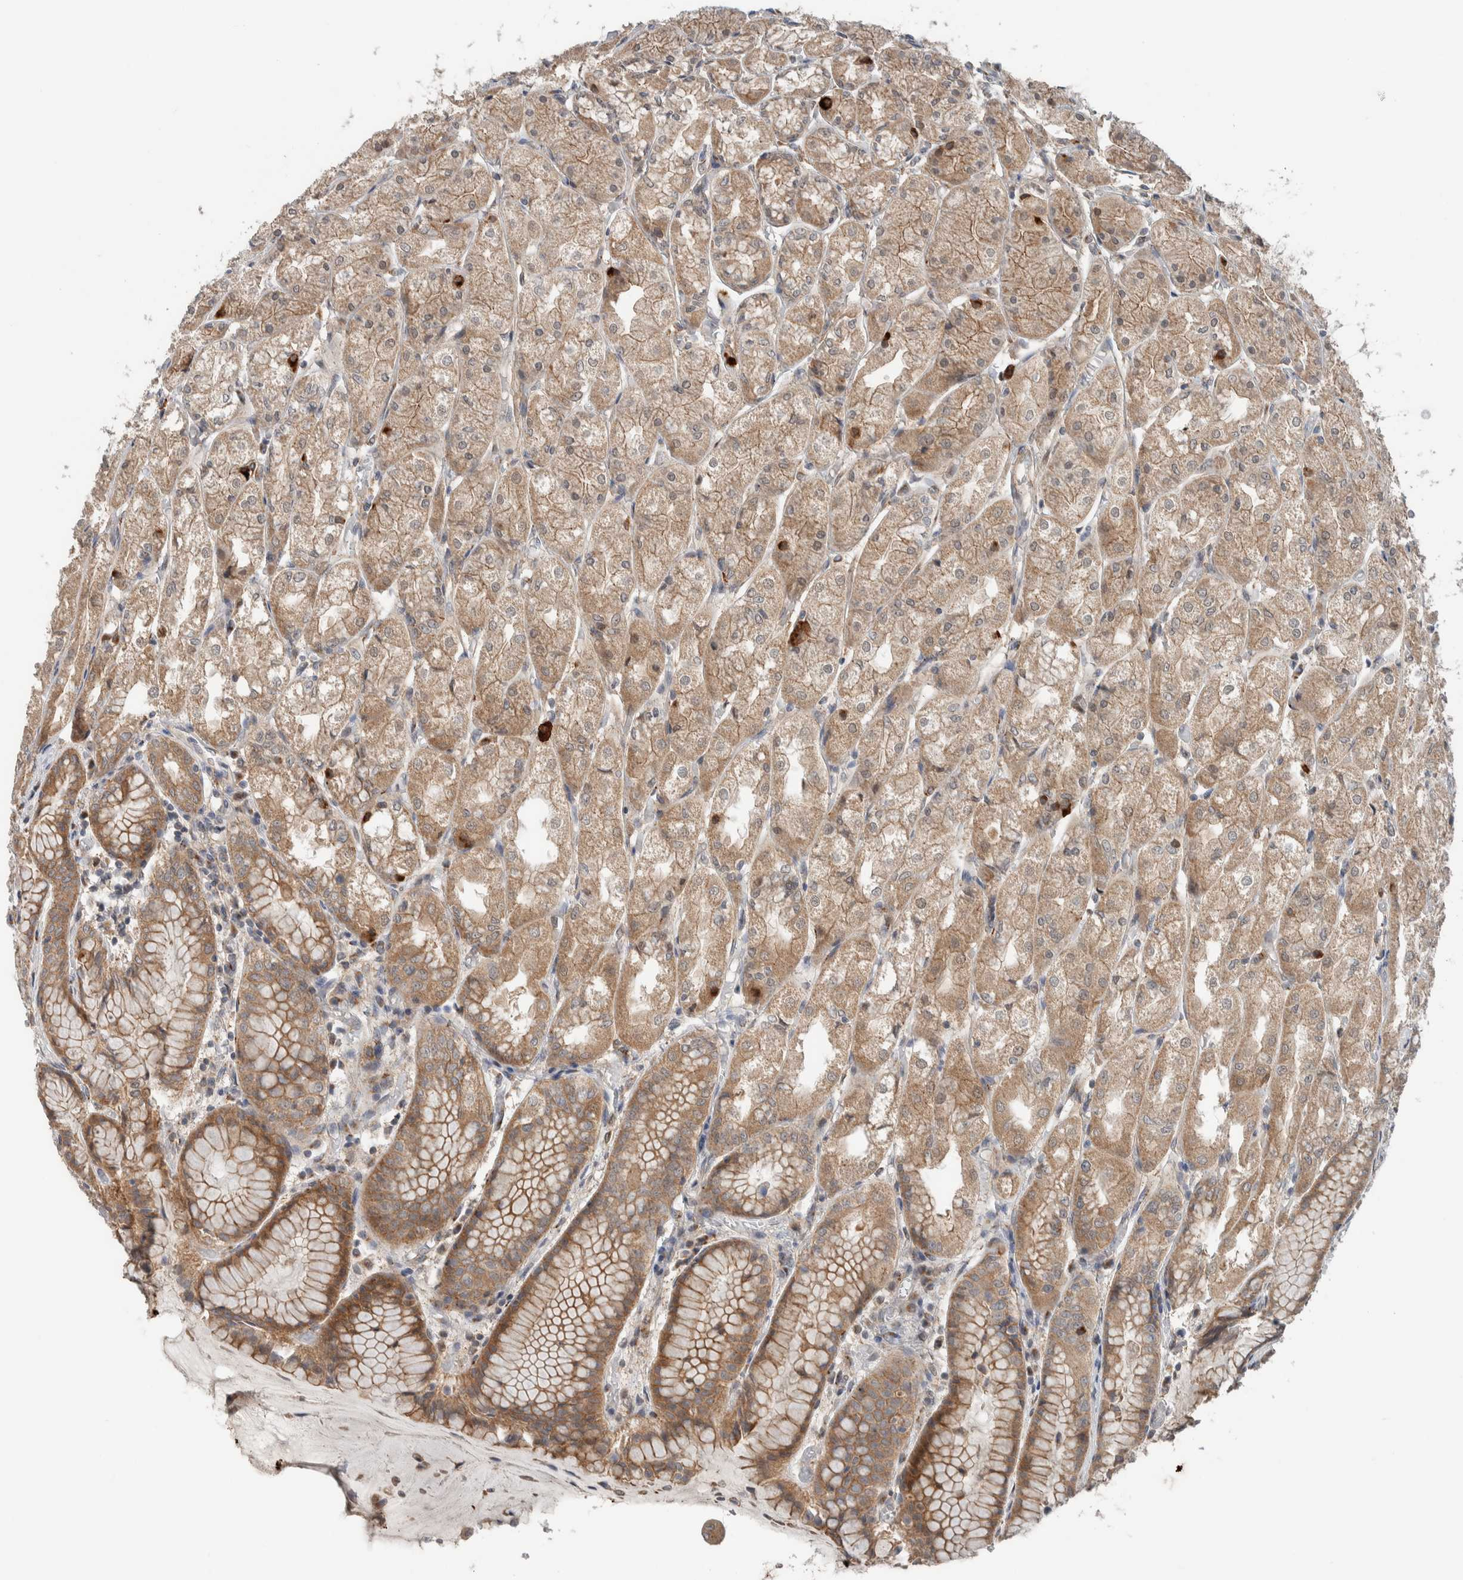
{"staining": {"intensity": "moderate", "quantity": ">75%", "location": "cytoplasmic/membranous"}, "tissue": "stomach", "cell_type": "Glandular cells", "image_type": "normal", "snomed": [{"axis": "morphology", "description": "Normal tissue, NOS"}, {"axis": "topography", "description": "Stomach, upper"}], "caption": "Protein staining of unremarkable stomach shows moderate cytoplasmic/membranous staining in approximately >75% of glandular cells.", "gene": "RERE", "patient": {"sex": "male", "age": 72}}